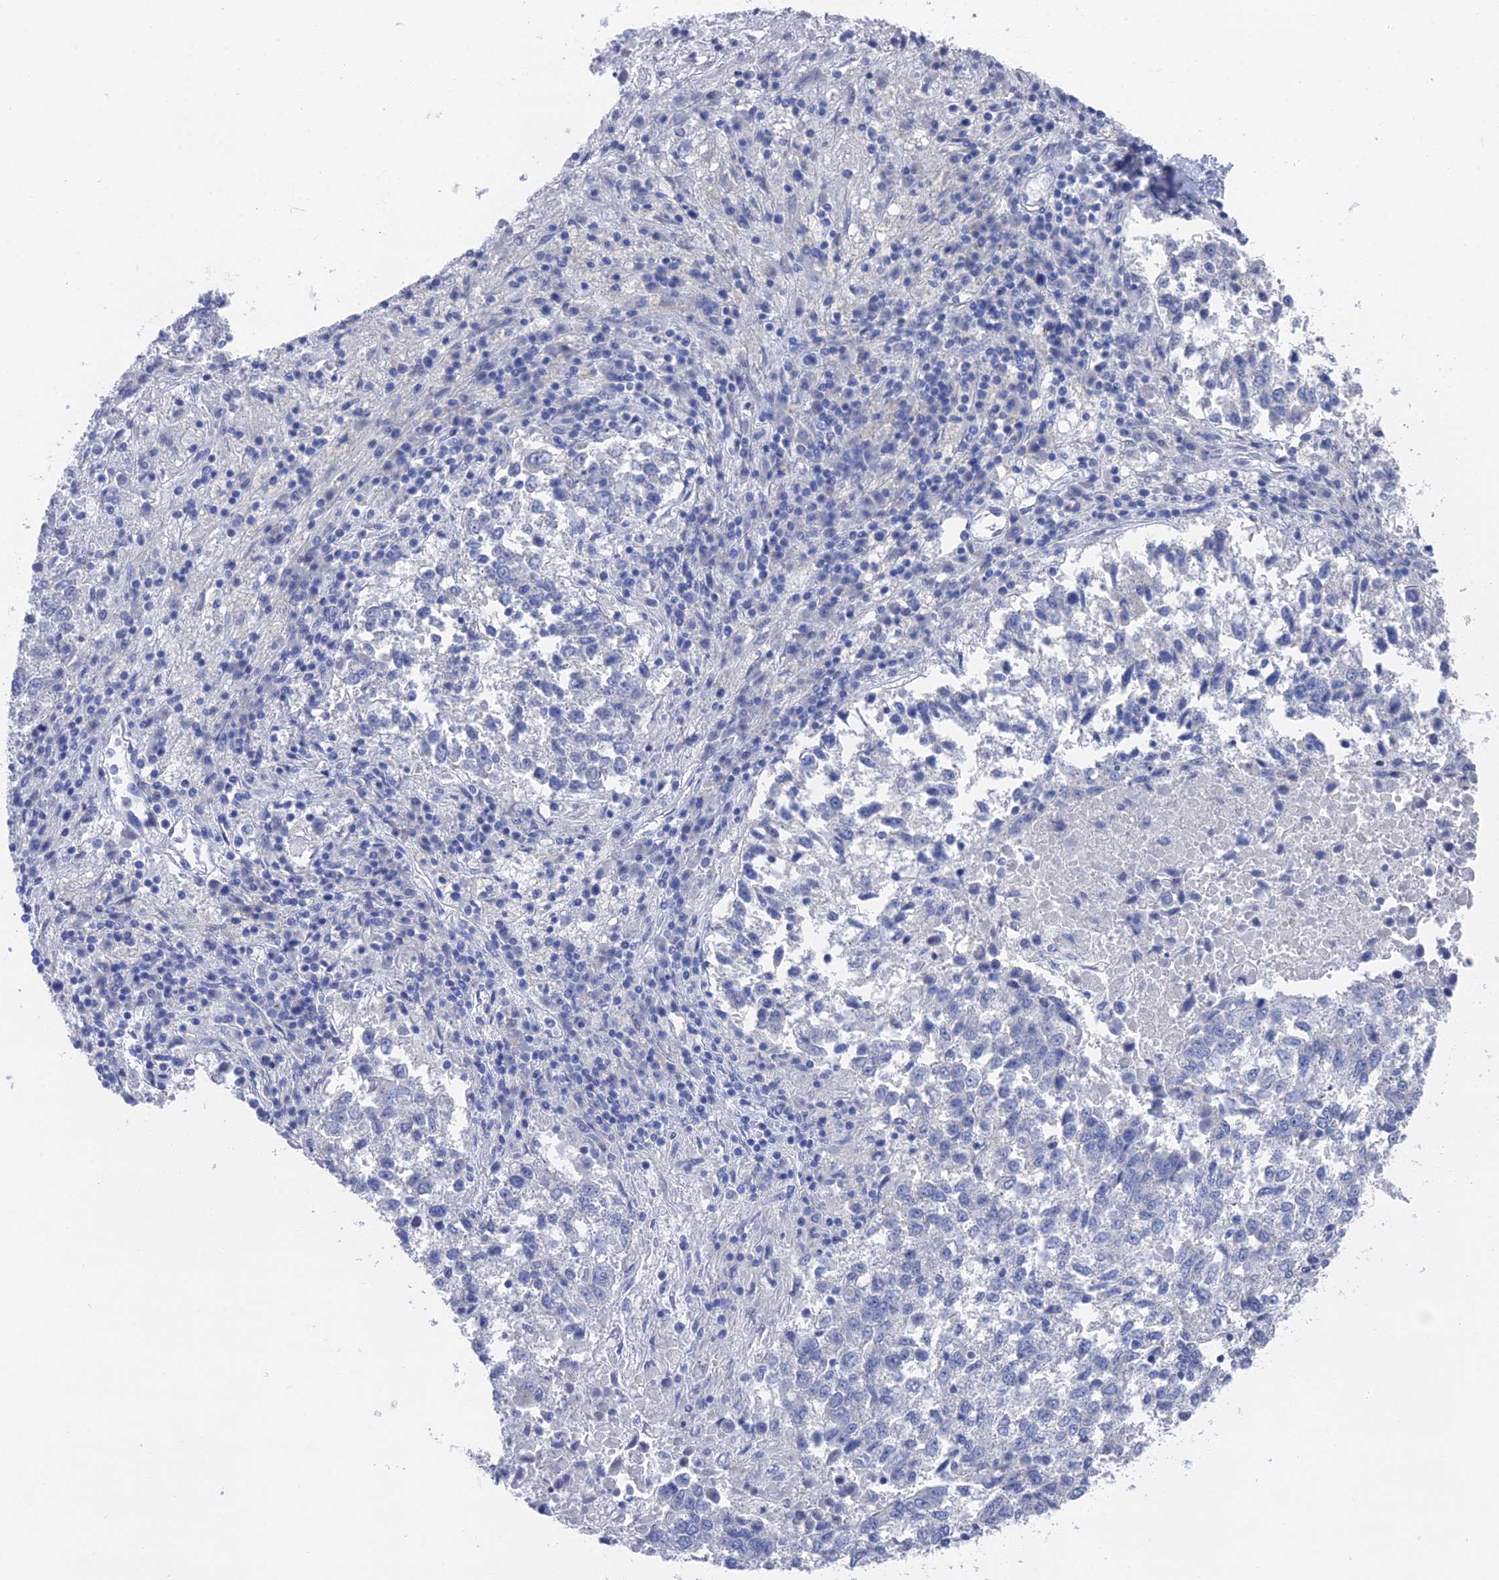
{"staining": {"intensity": "negative", "quantity": "none", "location": "none"}, "tissue": "lung cancer", "cell_type": "Tumor cells", "image_type": "cancer", "snomed": [{"axis": "morphology", "description": "Squamous cell carcinoma, NOS"}, {"axis": "topography", "description": "Lung"}], "caption": "IHC histopathology image of human lung squamous cell carcinoma stained for a protein (brown), which shows no staining in tumor cells.", "gene": "GFAP", "patient": {"sex": "male", "age": 73}}